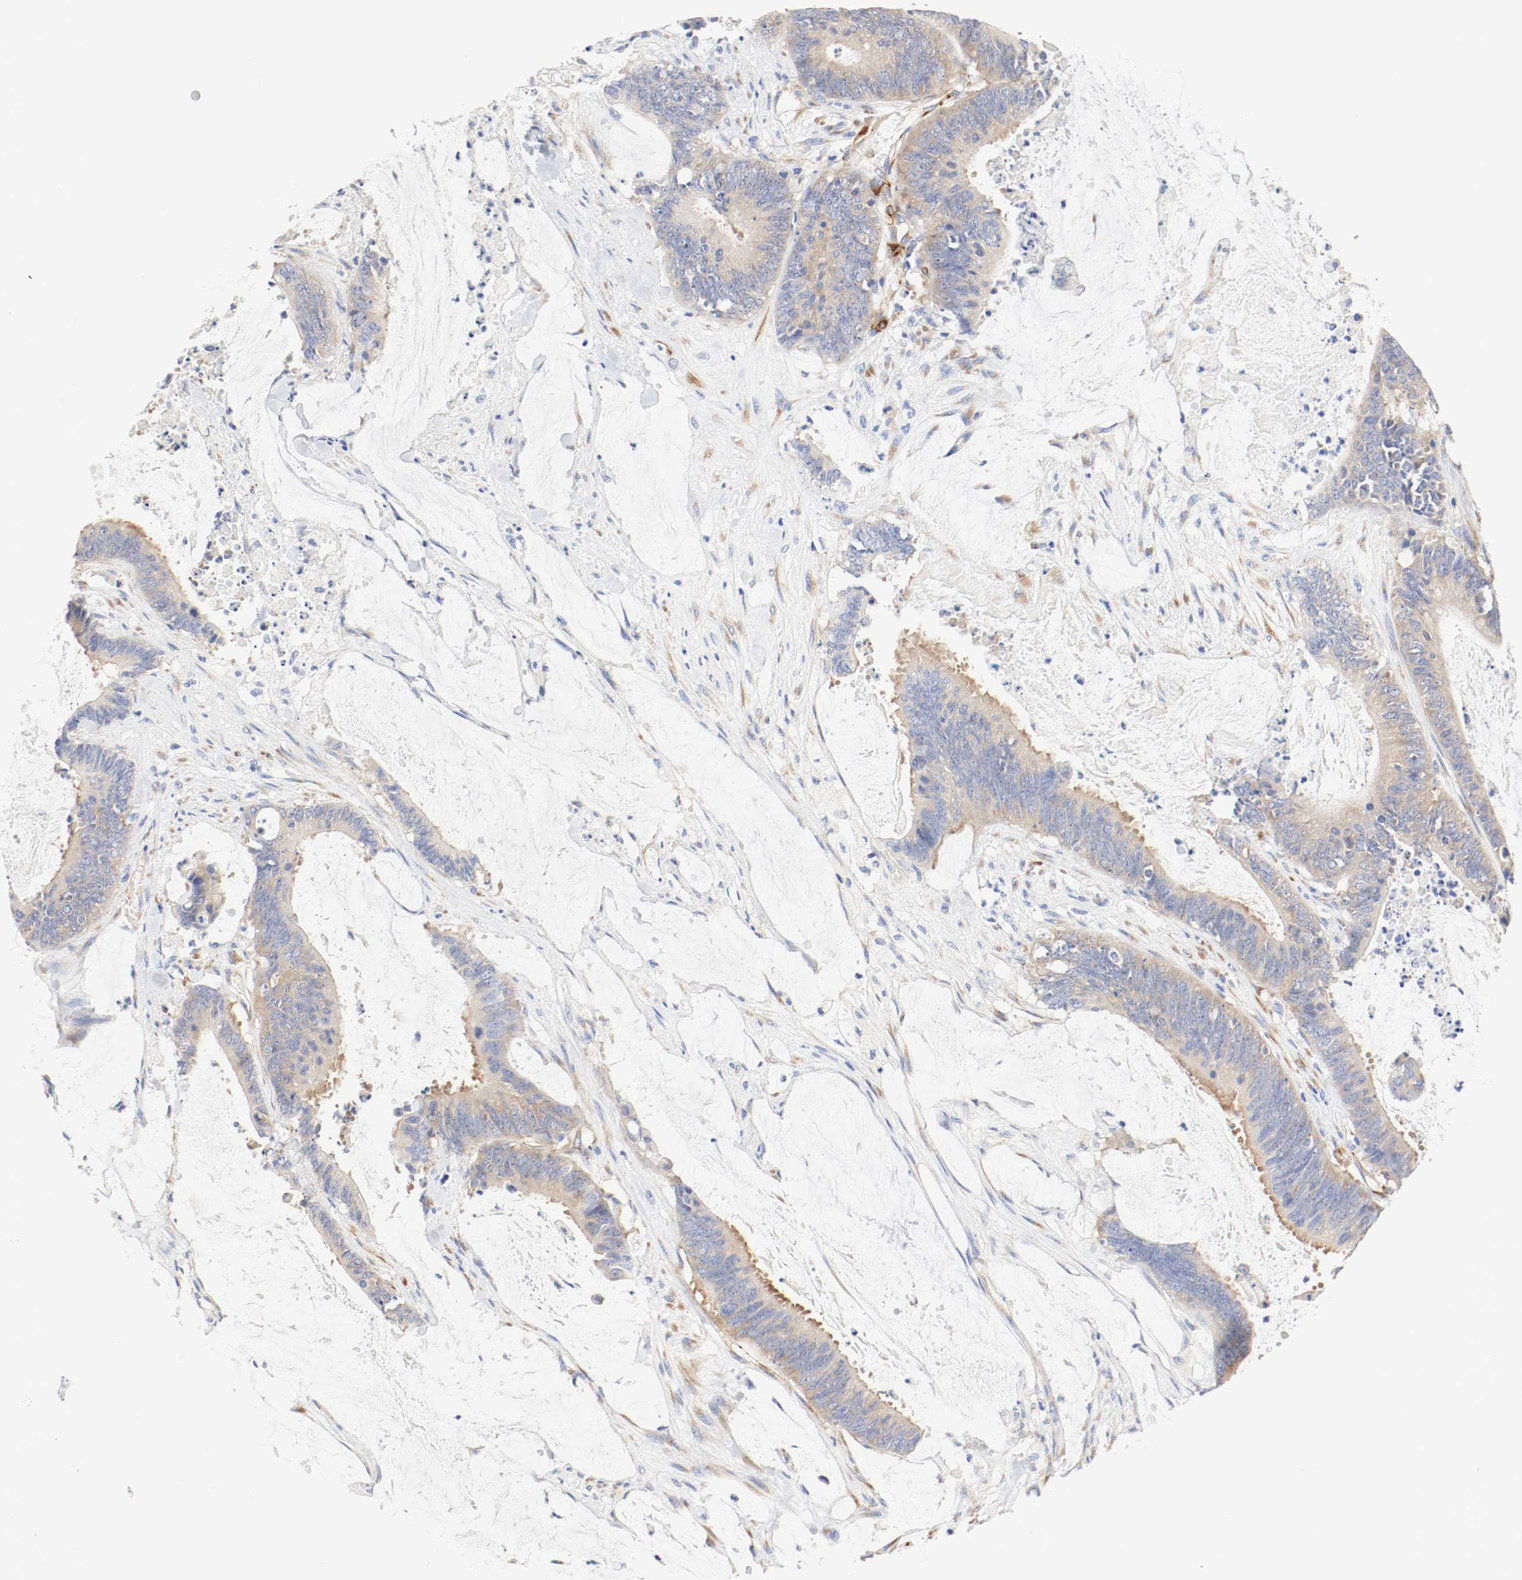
{"staining": {"intensity": "moderate", "quantity": ">75%", "location": "cytoplasmic/membranous"}, "tissue": "colorectal cancer", "cell_type": "Tumor cells", "image_type": "cancer", "snomed": [{"axis": "morphology", "description": "Adenocarcinoma, NOS"}, {"axis": "topography", "description": "Rectum"}], "caption": "Moderate cytoplasmic/membranous protein staining is appreciated in about >75% of tumor cells in colorectal adenocarcinoma. The protein is shown in brown color, while the nuclei are stained blue.", "gene": "GIT1", "patient": {"sex": "female", "age": 66}}